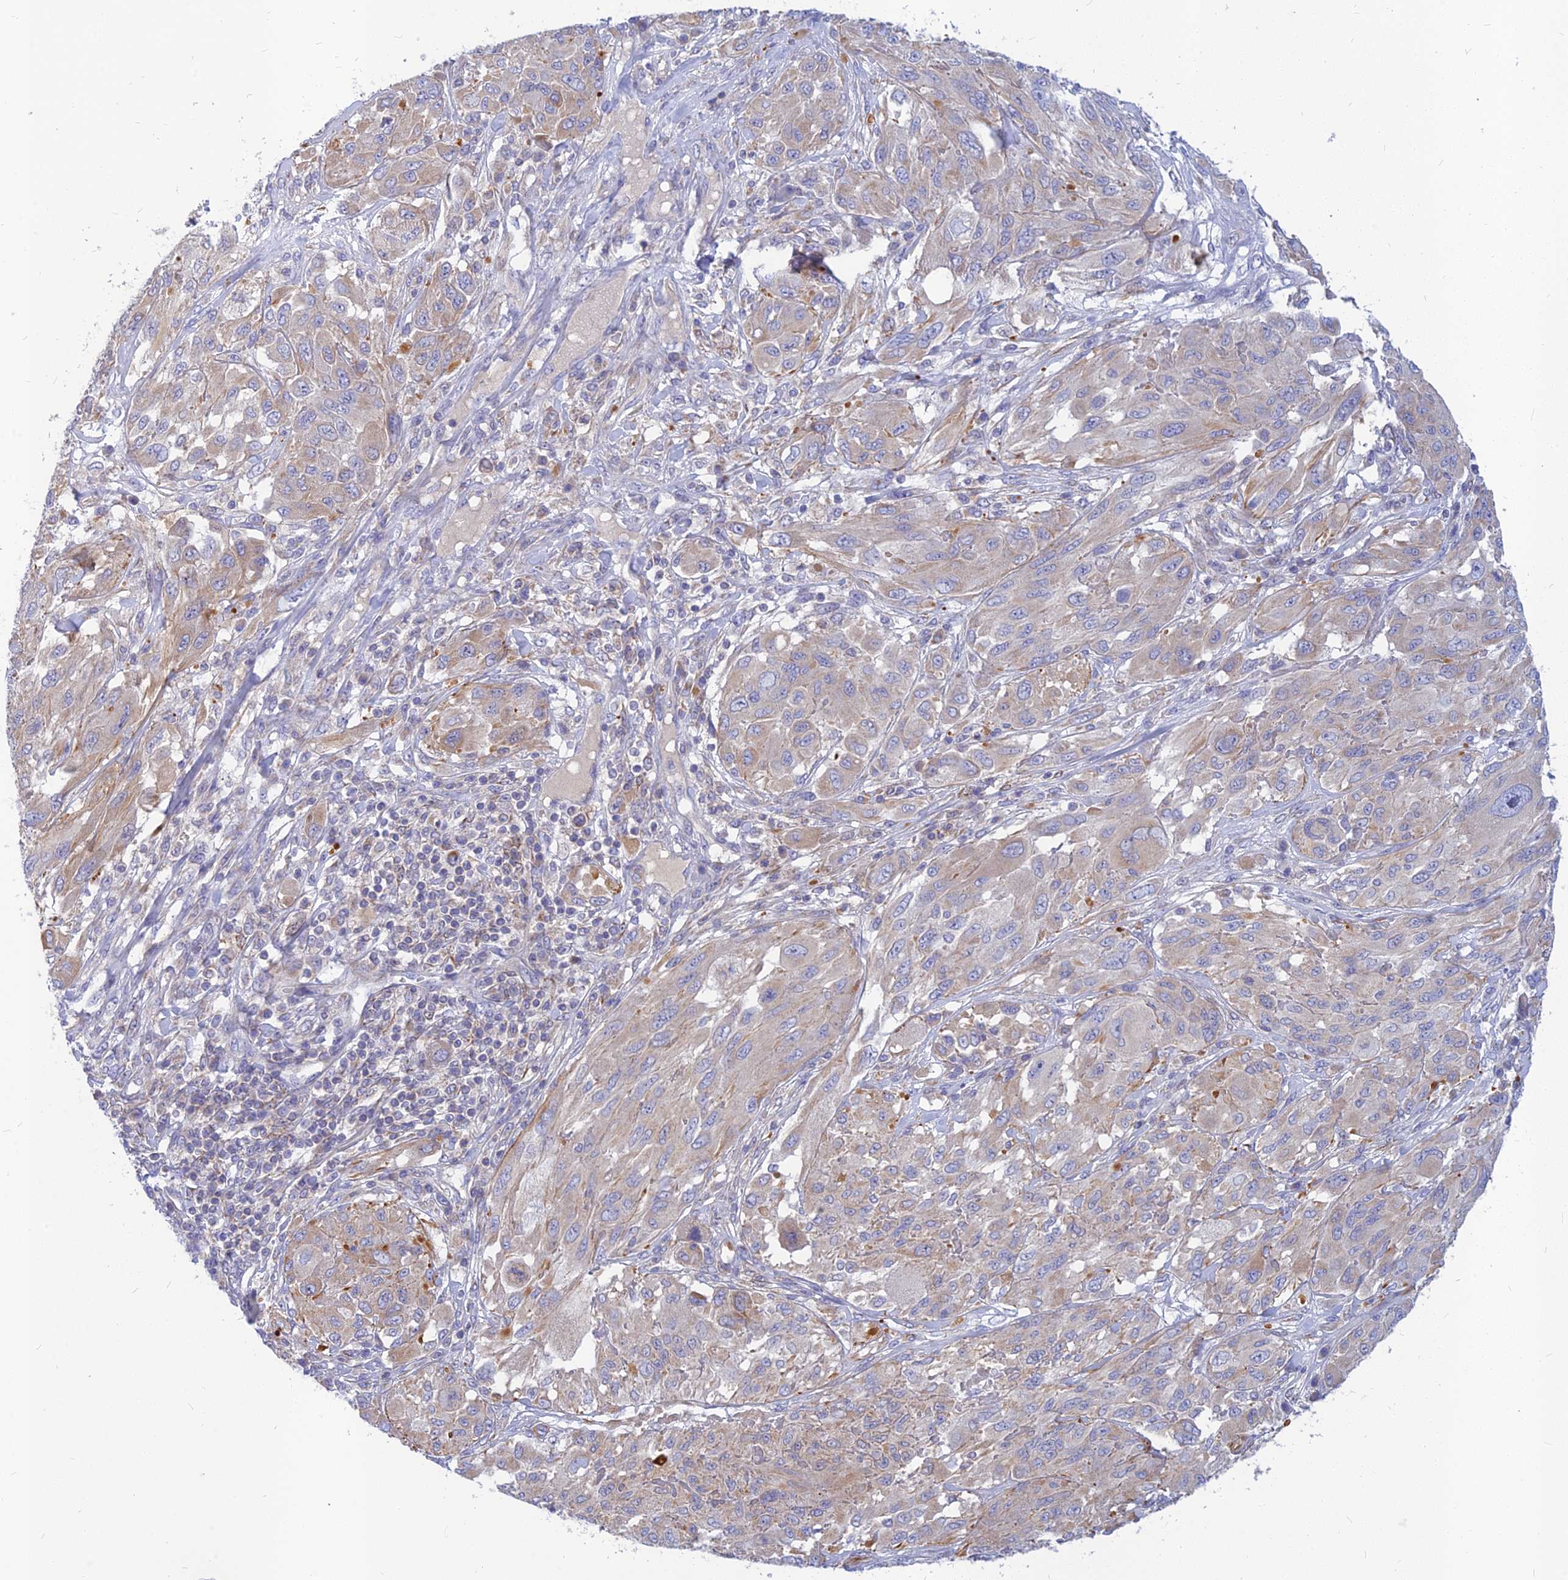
{"staining": {"intensity": "weak", "quantity": "<25%", "location": "cytoplasmic/membranous"}, "tissue": "melanoma", "cell_type": "Tumor cells", "image_type": "cancer", "snomed": [{"axis": "morphology", "description": "Malignant melanoma, NOS"}, {"axis": "topography", "description": "Skin"}], "caption": "Human melanoma stained for a protein using immunohistochemistry demonstrates no staining in tumor cells.", "gene": "CACNA1B", "patient": {"sex": "female", "age": 91}}